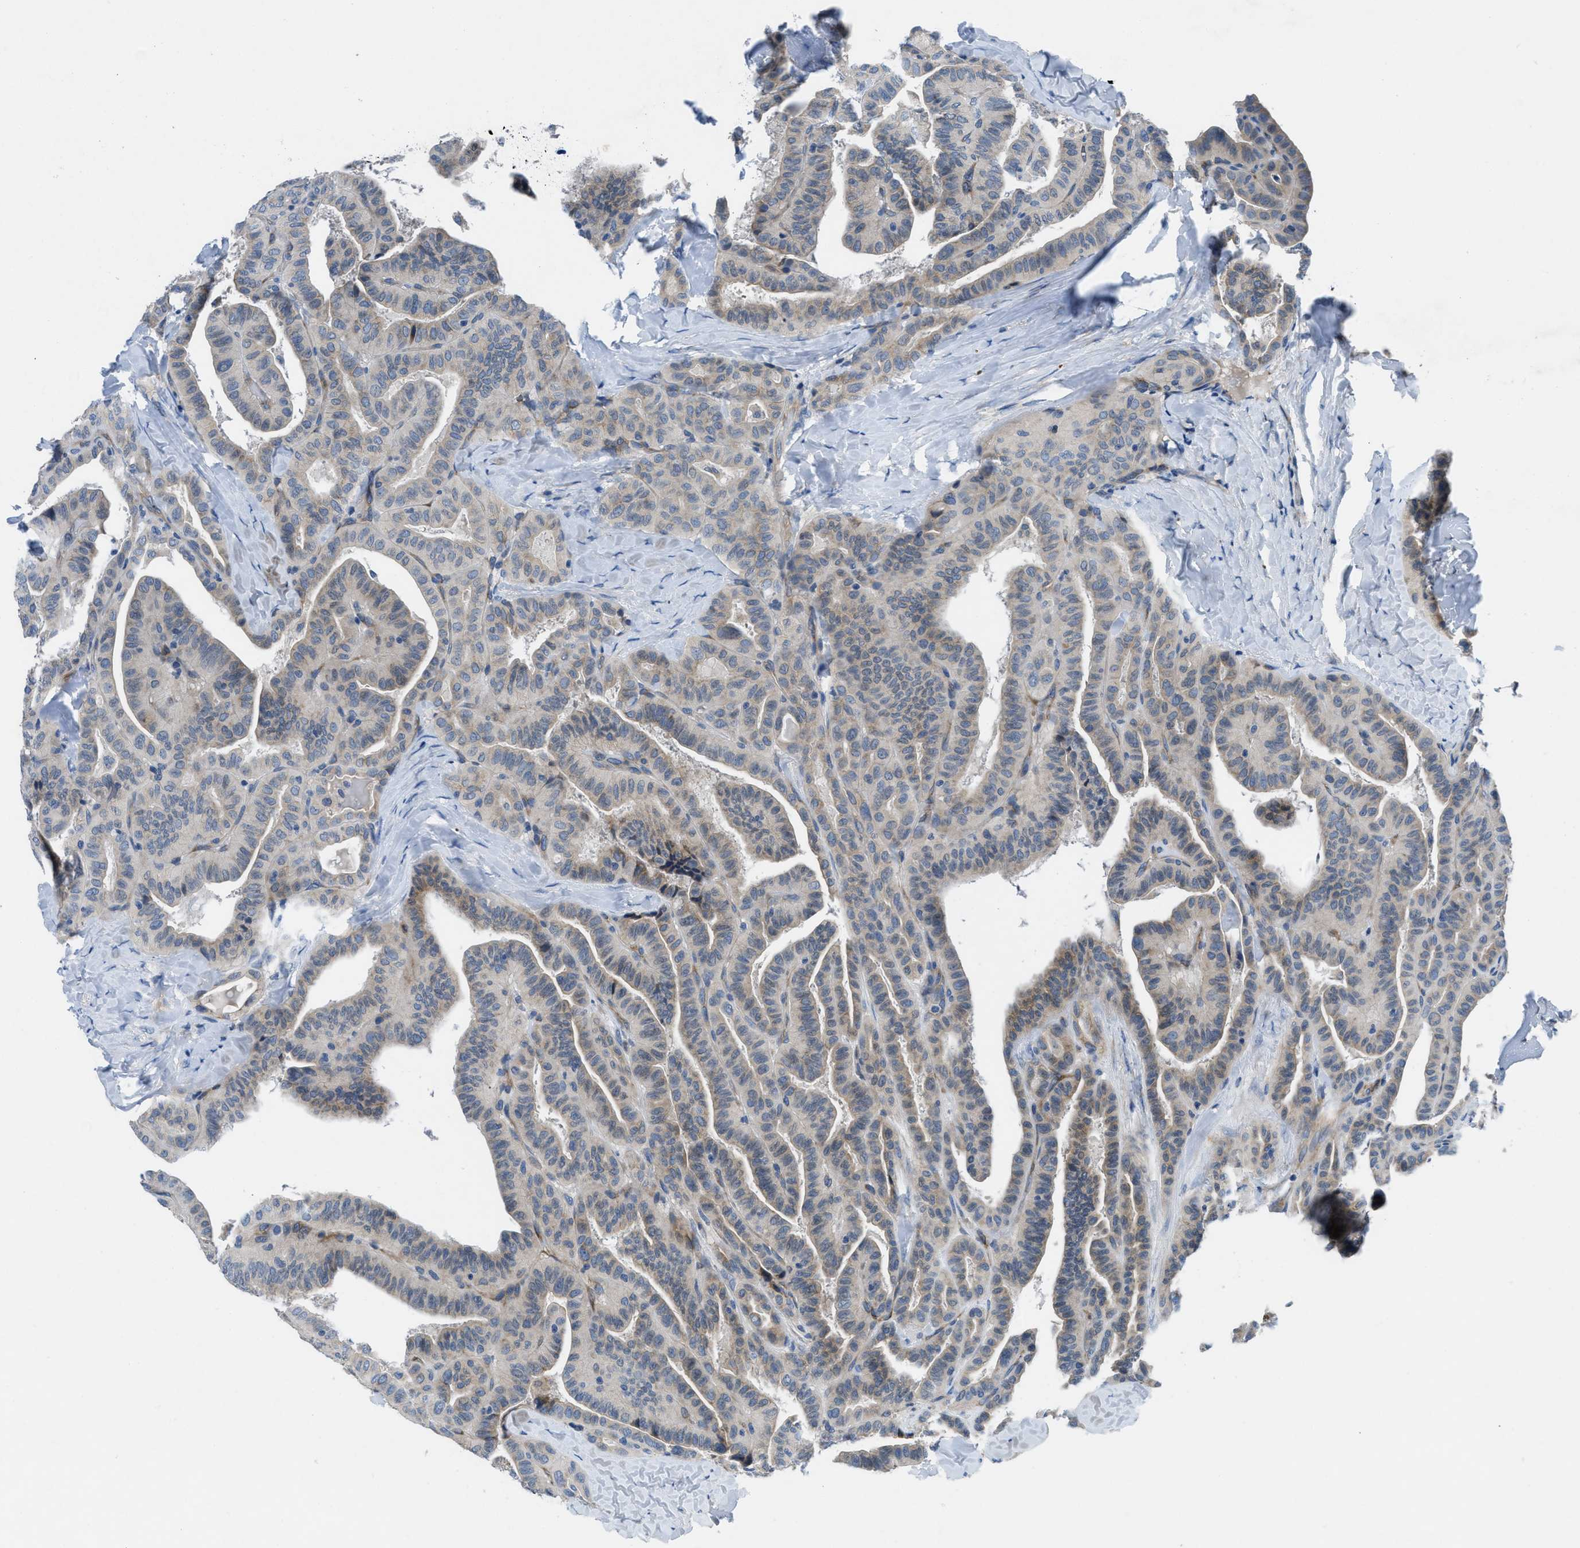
{"staining": {"intensity": "weak", "quantity": "<25%", "location": "cytoplasmic/membranous"}, "tissue": "thyroid cancer", "cell_type": "Tumor cells", "image_type": "cancer", "snomed": [{"axis": "morphology", "description": "Papillary adenocarcinoma, NOS"}, {"axis": "topography", "description": "Thyroid gland"}], "caption": "The image shows no significant positivity in tumor cells of thyroid cancer.", "gene": "PGR", "patient": {"sex": "male", "age": 77}}